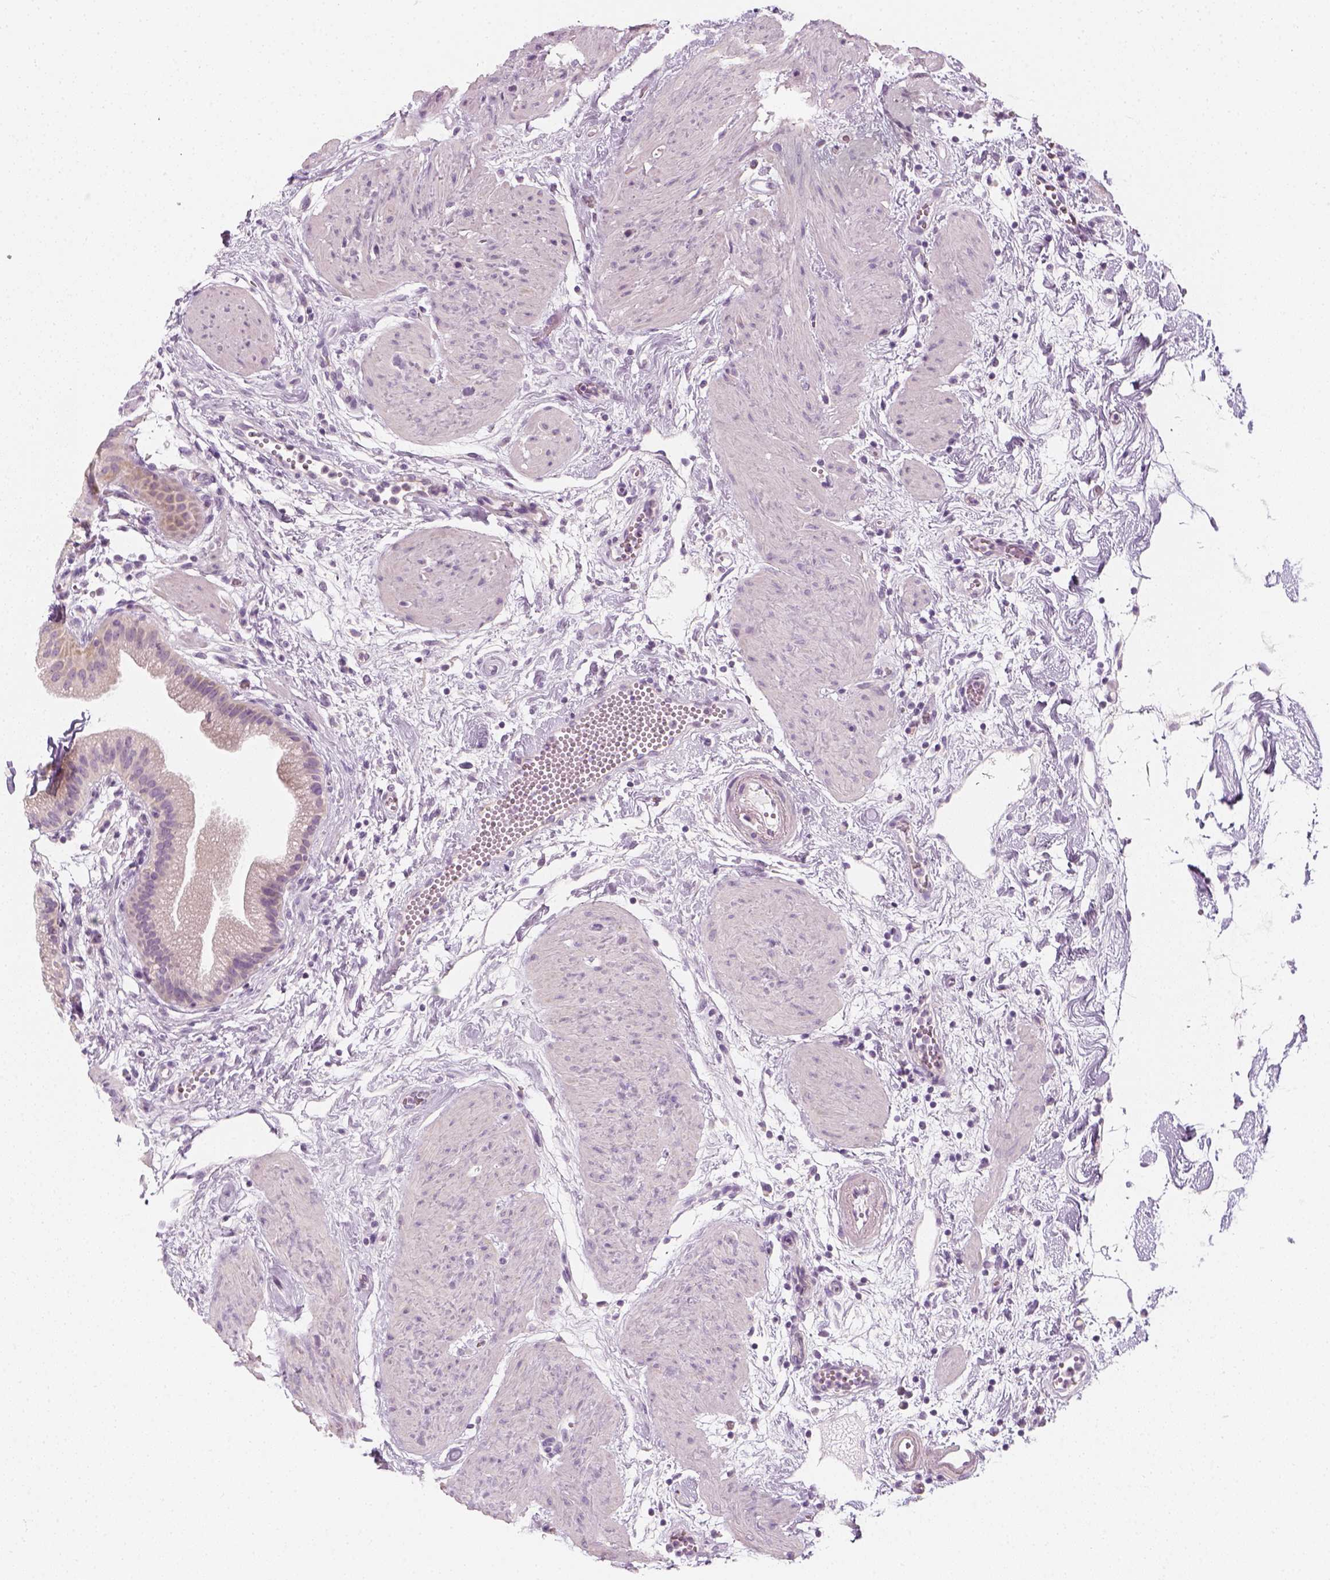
{"staining": {"intensity": "negative", "quantity": "none", "location": "none"}, "tissue": "gallbladder", "cell_type": "Glandular cells", "image_type": "normal", "snomed": [{"axis": "morphology", "description": "Normal tissue, NOS"}, {"axis": "topography", "description": "Gallbladder"}], "caption": "Immunohistochemistry image of normal human gallbladder stained for a protein (brown), which displays no staining in glandular cells.", "gene": "PRAME", "patient": {"sex": "female", "age": 65}}